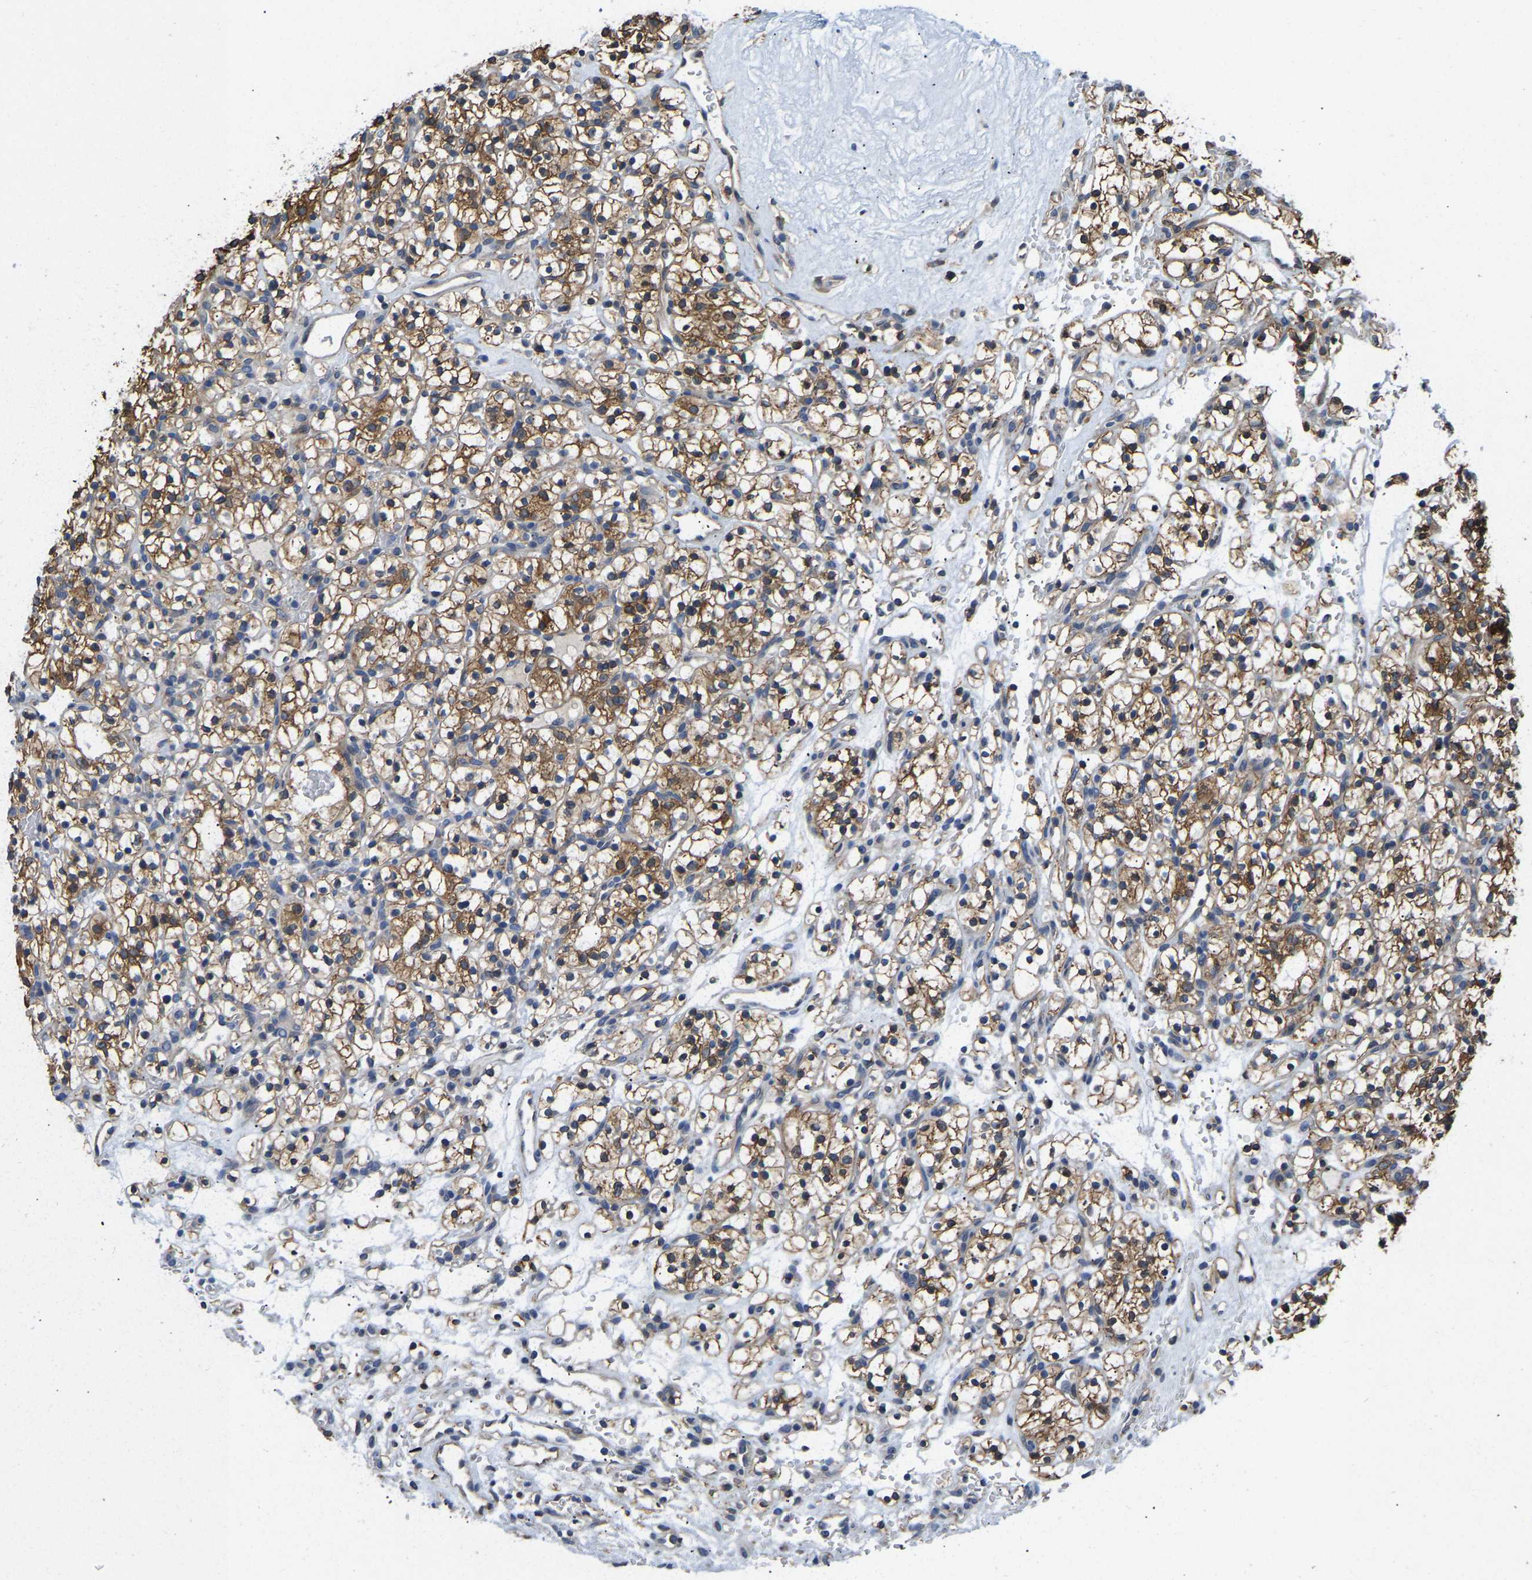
{"staining": {"intensity": "moderate", "quantity": ">75%", "location": "cytoplasmic/membranous"}, "tissue": "renal cancer", "cell_type": "Tumor cells", "image_type": "cancer", "snomed": [{"axis": "morphology", "description": "Adenocarcinoma, NOS"}, {"axis": "topography", "description": "Kidney"}], "caption": "IHC image of neoplastic tissue: human adenocarcinoma (renal) stained using immunohistochemistry (IHC) displays medium levels of moderate protein expression localized specifically in the cytoplasmic/membranous of tumor cells, appearing as a cytoplasmic/membranous brown color.", "gene": "ARL6IP5", "patient": {"sex": "female", "age": 57}}